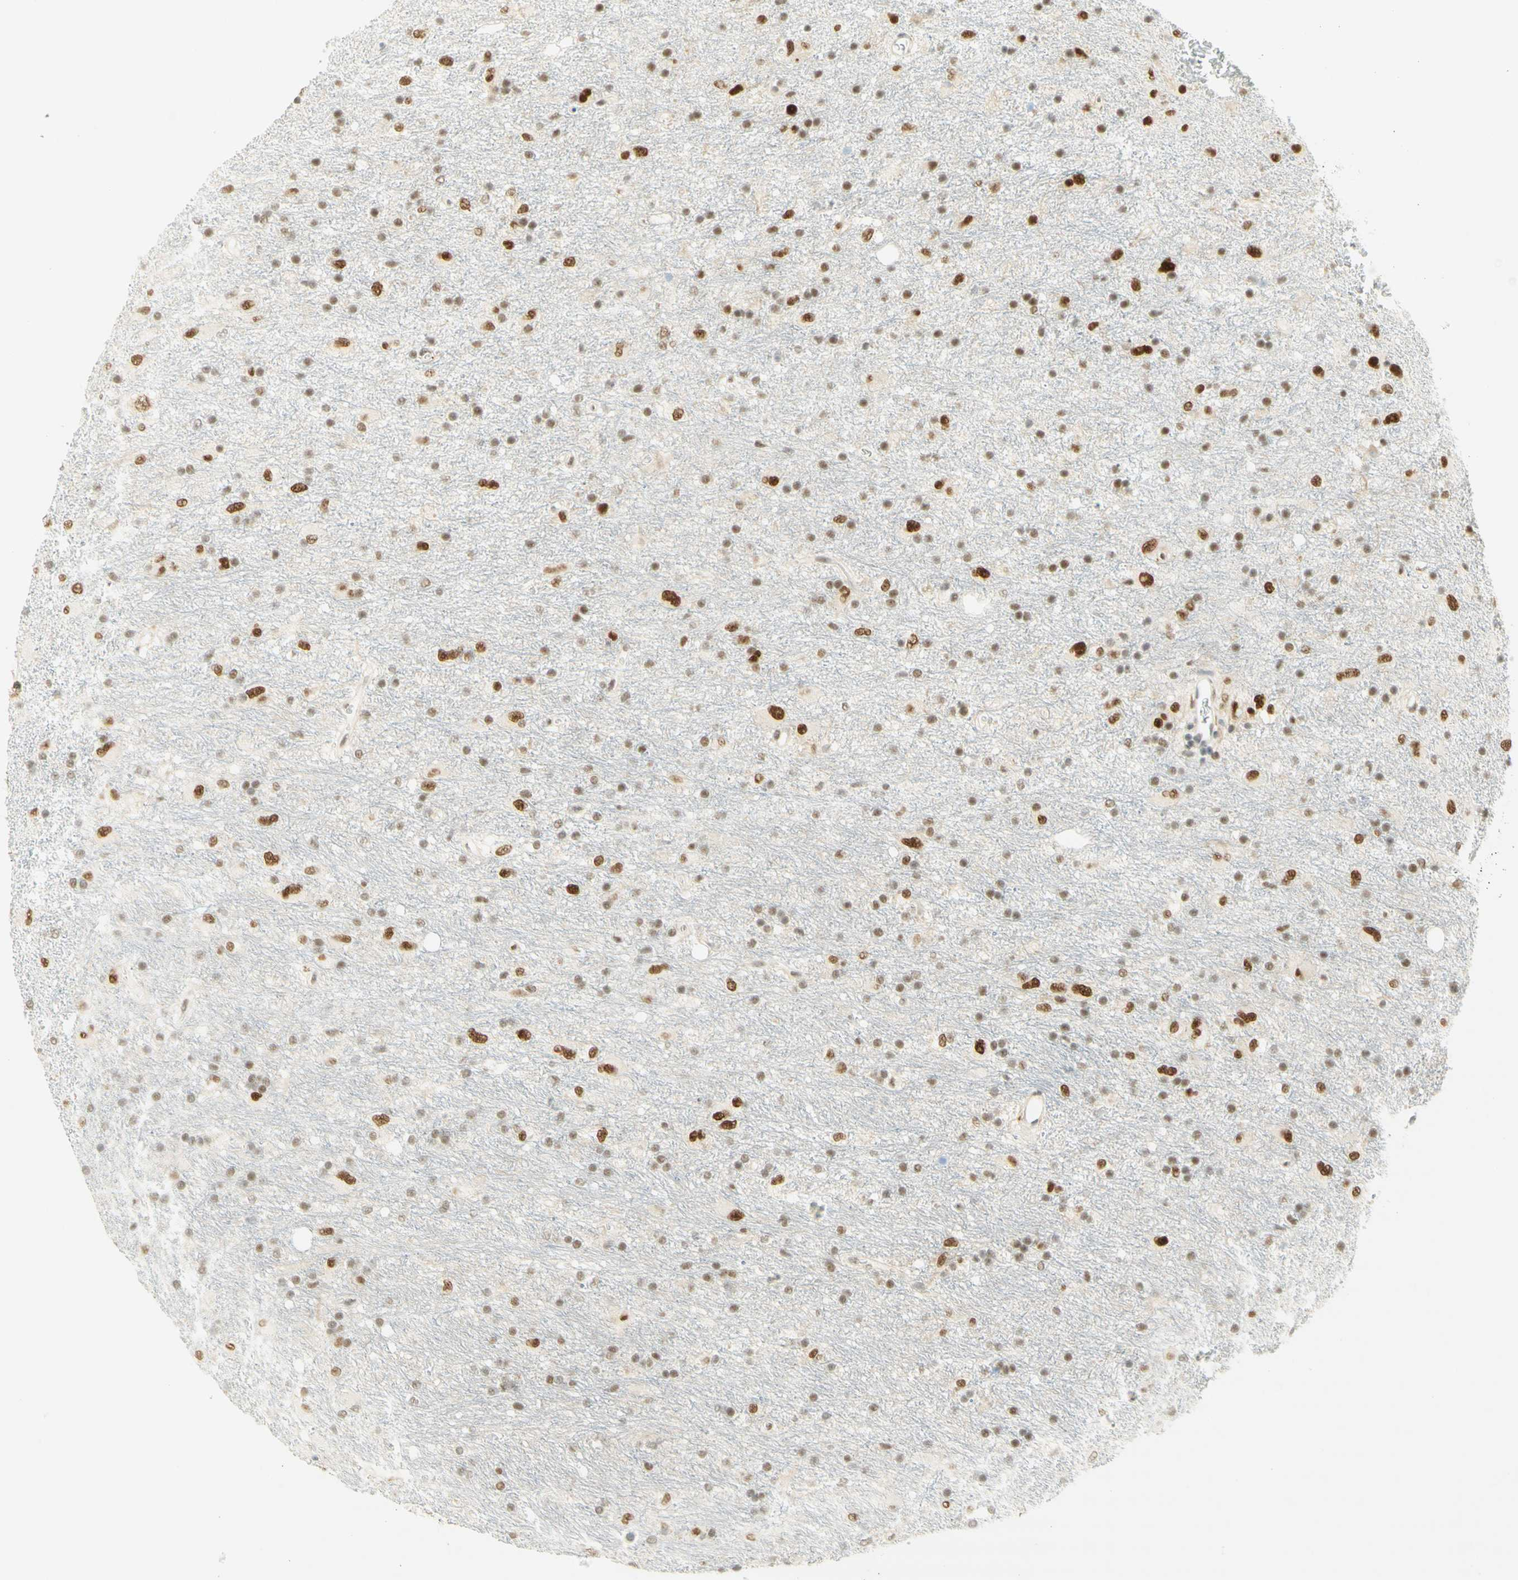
{"staining": {"intensity": "strong", "quantity": "25%-75%", "location": "nuclear"}, "tissue": "glioma", "cell_type": "Tumor cells", "image_type": "cancer", "snomed": [{"axis": "morphology", "description": "Glioma, malignant, Low grade"}, {"axis": "topography", "description": "Brain"}], "caption": "Protein expression analysis of human malignant low-grade glioma reveals strong nuclear staining in about 25%-75% of tumor cells. (IHC, brightfield microscopy, high magnification).", "gene": "PMS2", "patient": {"sex": "male", "age": 77}}